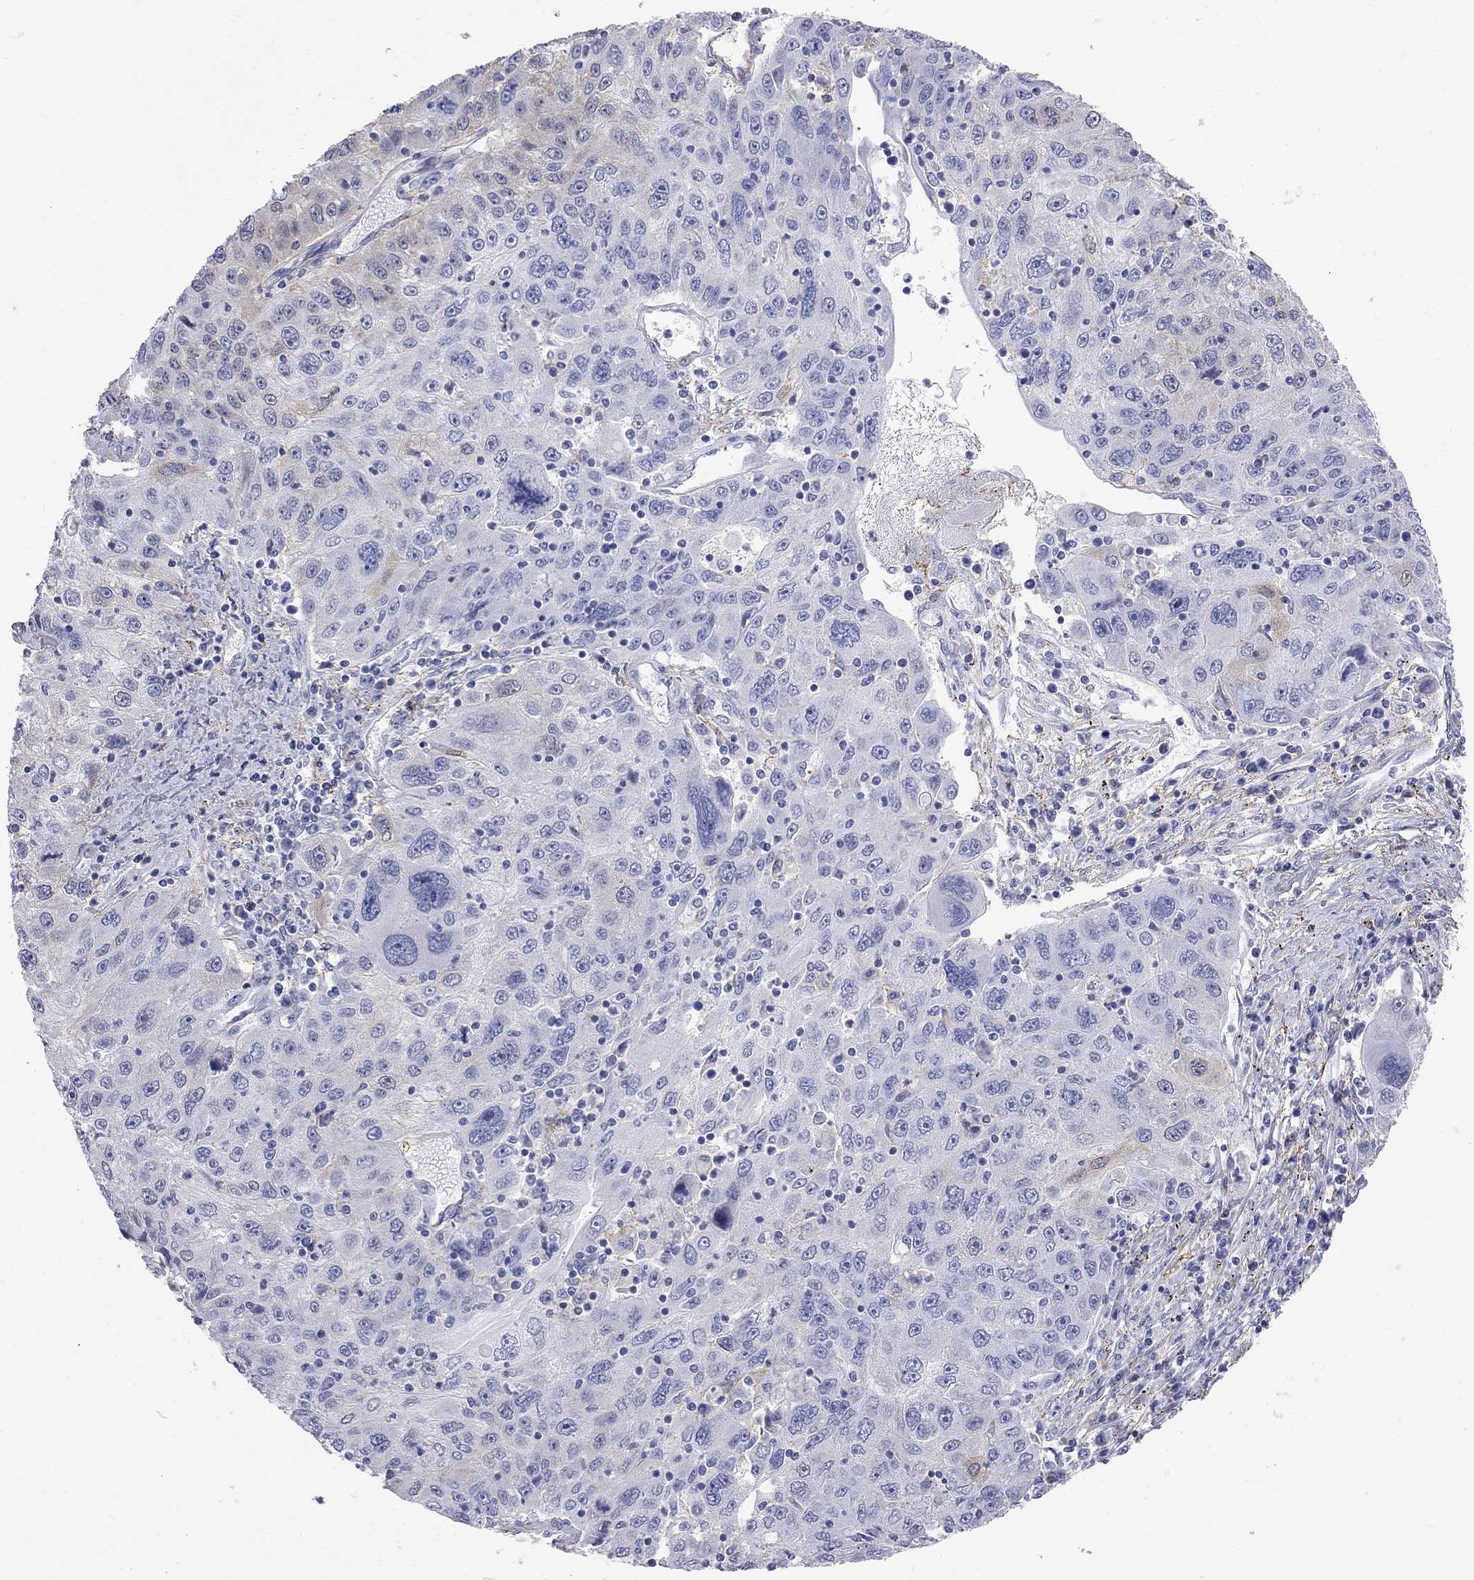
{"staining": {"intensity": "weak", "quantity": "<25%", "location": "cytoplasmic/membranous"}, "tissue": "stomach cancer", "cell_type": "Tumor cells", "image_type": "cancer", "snomed": [{"axis": "morphology", "description": "Adenocarcinoma, NOS"}, {"axis": "topography", "description": "Stomach"}], "caption": "Stomach cancer stained for a protein using IHC exhibits no positivity tumor cells.", "gene": "S100A3", "patient": {"sex": "male", "age": 56}}